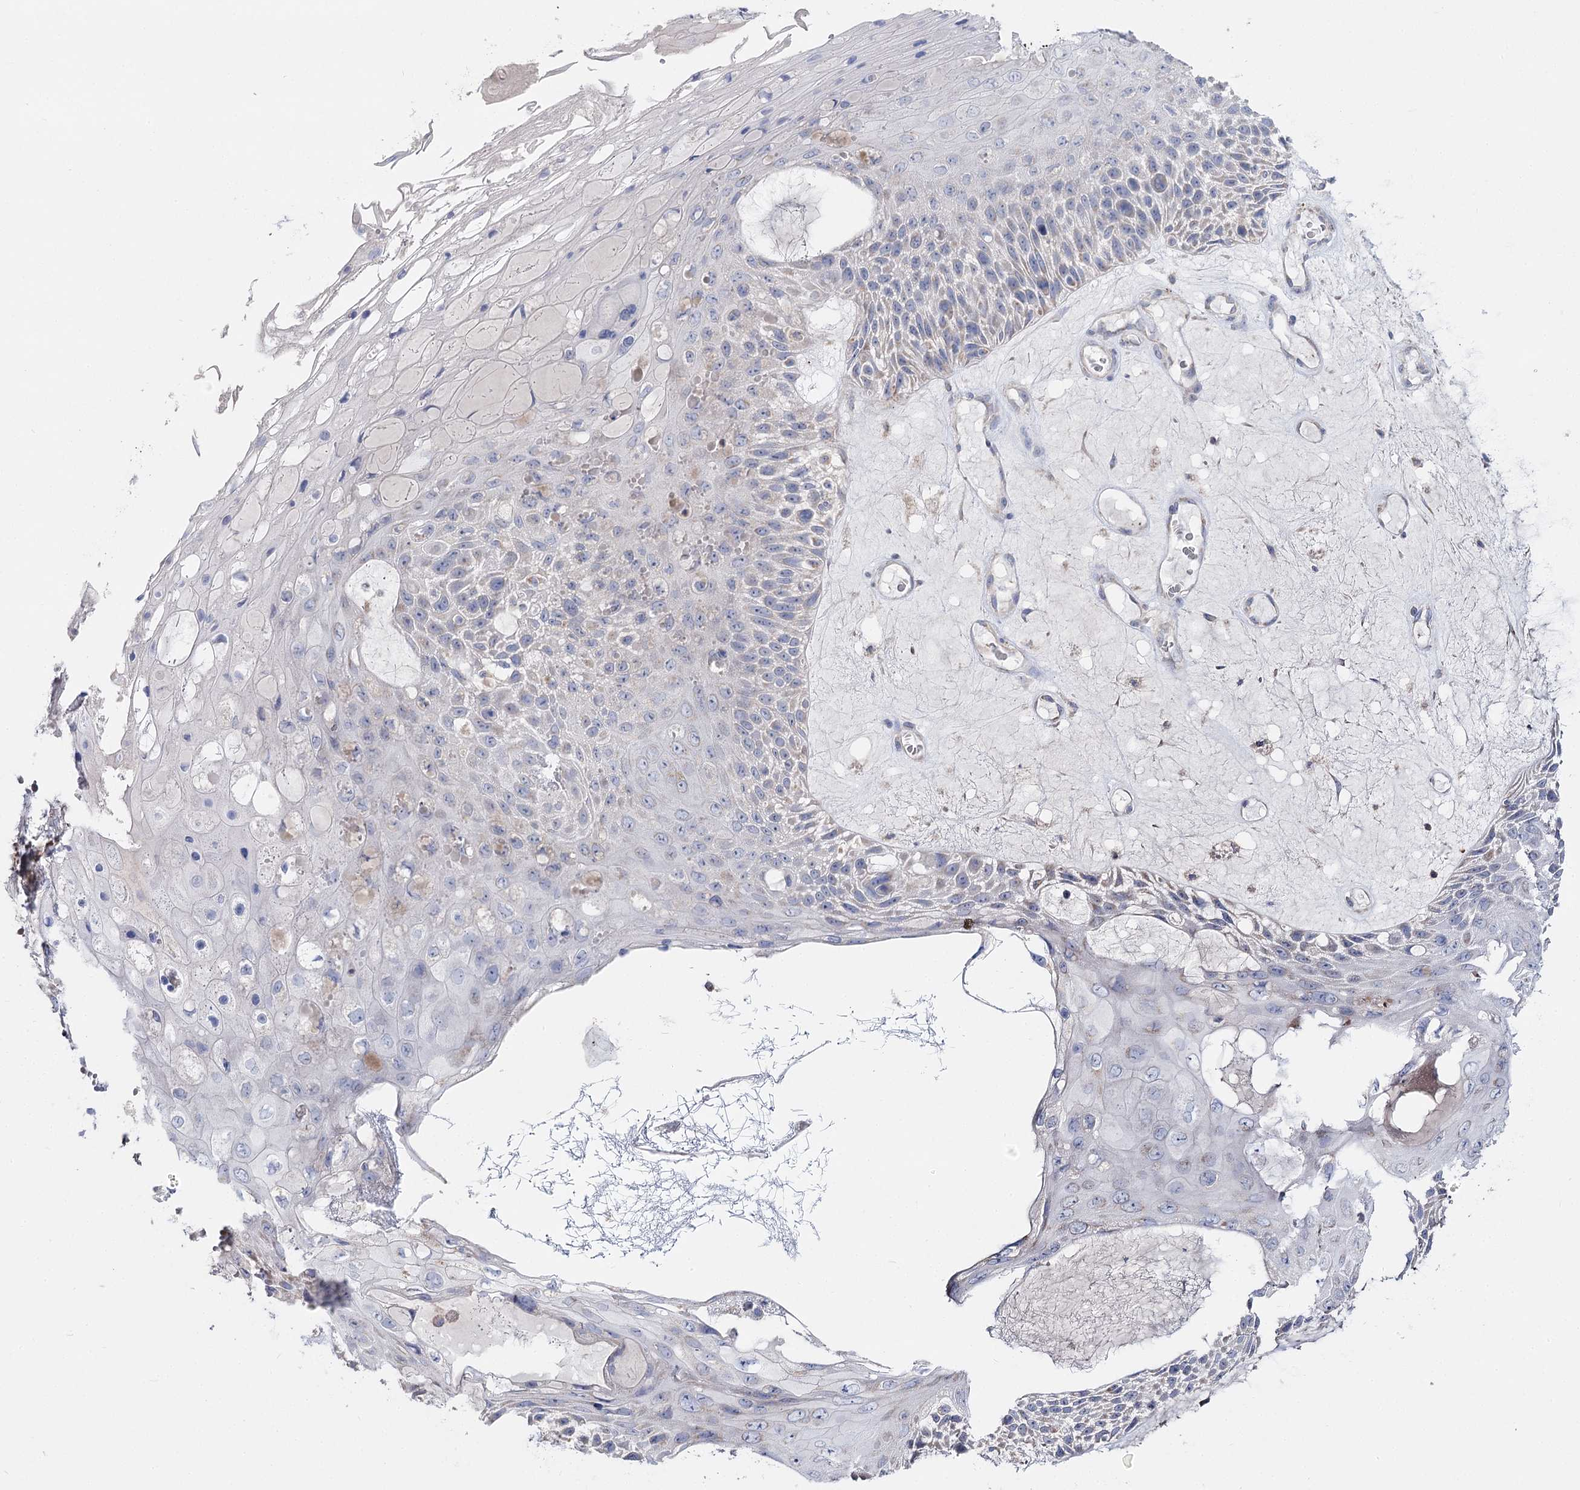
{"staining": {"intensity": "negative", "quantity": "none", "location": "none"}, "tissue": "skin cancer", "cell_type": "Tumor cells", "image_type": "cancer", "snomed": [{"axis": "morphology", "description": "Squamous cell carcinoma, NOS"}, {"axis": "topography", "description": "Skin"}], "caption": "This is an immunohistochemistry (IHC) photomicrograph of human skin cancer. There is no positivity in tumor cells.", "gene": "TMEM187", "patient": {"sex": "female", "age": 88}}